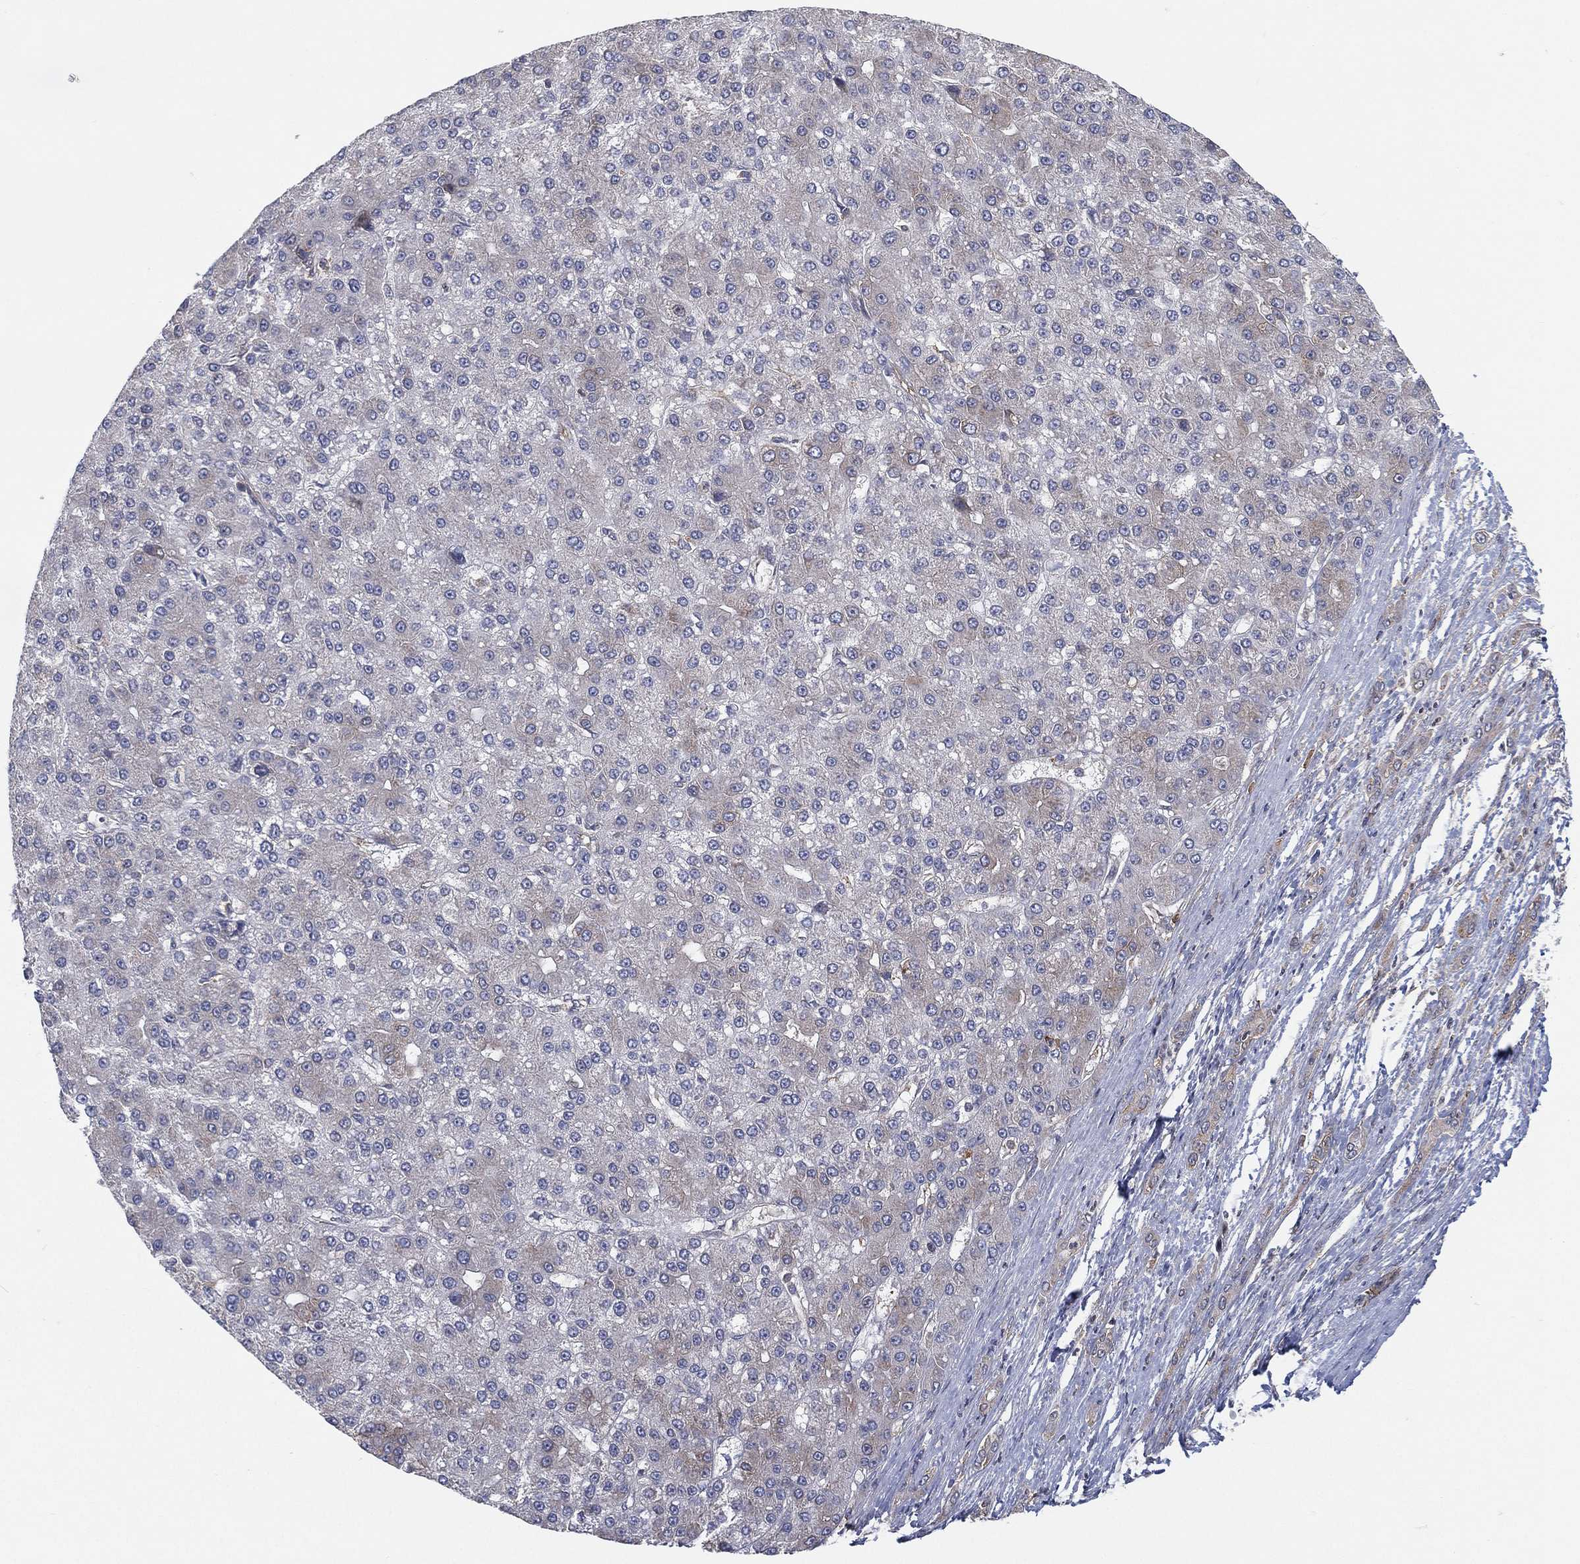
{"staining": {"intensity": "negative", "quantity": "none", "location": "none"}, "tissue": "liver cancer", "cell_type": "Tumor cells", "image_type": "cancer", "snomed": [{"axis": "morphology", "description": "Carcinoma, Hepatocellular, NOS"}, {"axis": "topography", "description": "Liver"}], "caption": "Histopathology image shows no protein positivity in tumor cells of liver hepatocellular carcinoma tissue.", "gene": "TMTC4", "patient": {"sex": "male", "age": 67}}